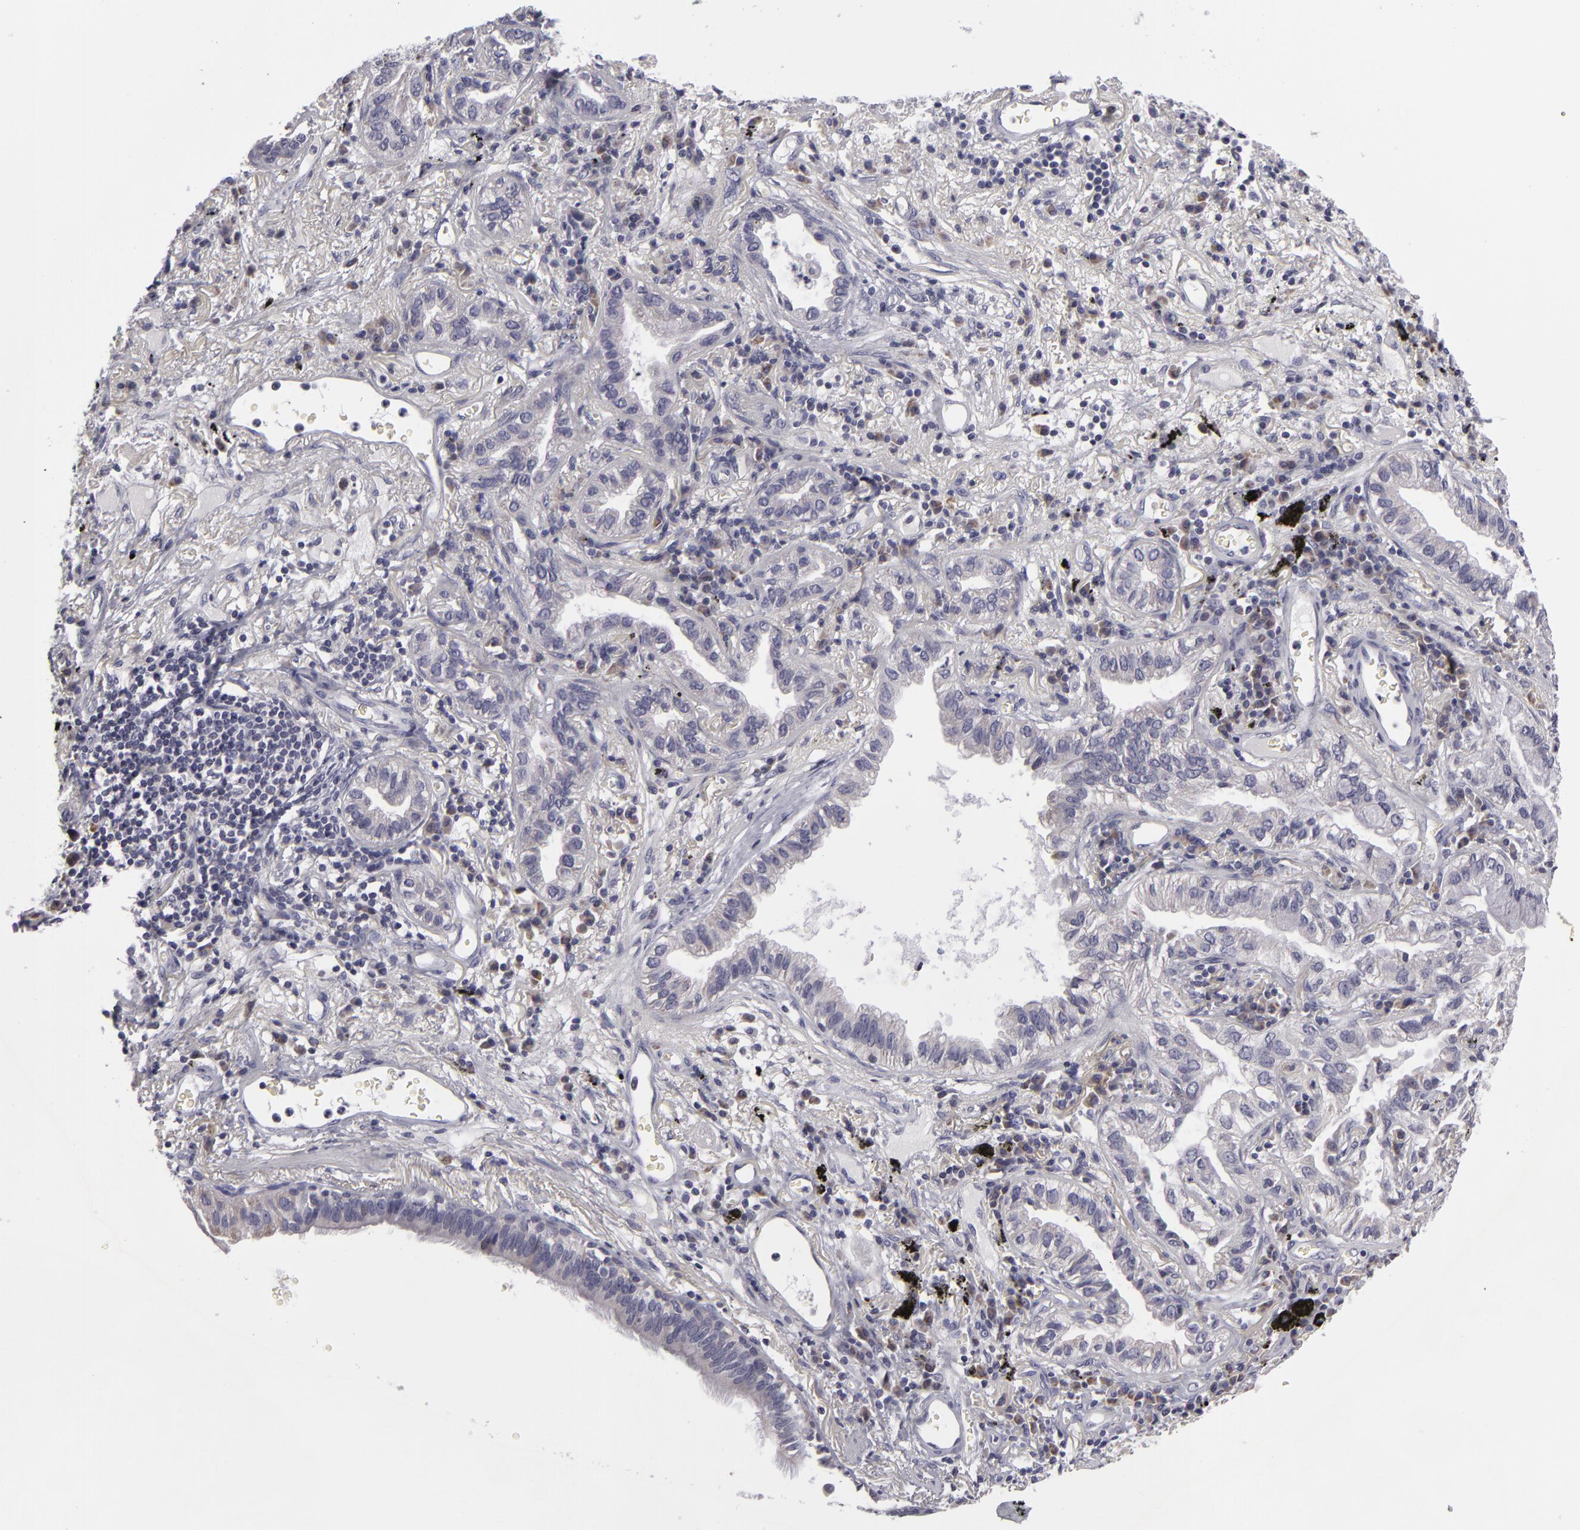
{"staining": {"intensity": "weak", "quantity": "<25%", "location": "cytoplasmic/membranous"}, "tissue": "lung cancer", "cell_type": "Tumor cells", "image_type": "cancer", "snomed": [{"axis": "morphology", "description": "Adenocarcinoma, NOS"}, {"axis": "topography", "description": "Lung"}], "caption": "There is no significant staining in tumor cells of lung adenocarcinoma.", "gene": "ATP2B3", "patient": {"sex": "female", "age": 50}}